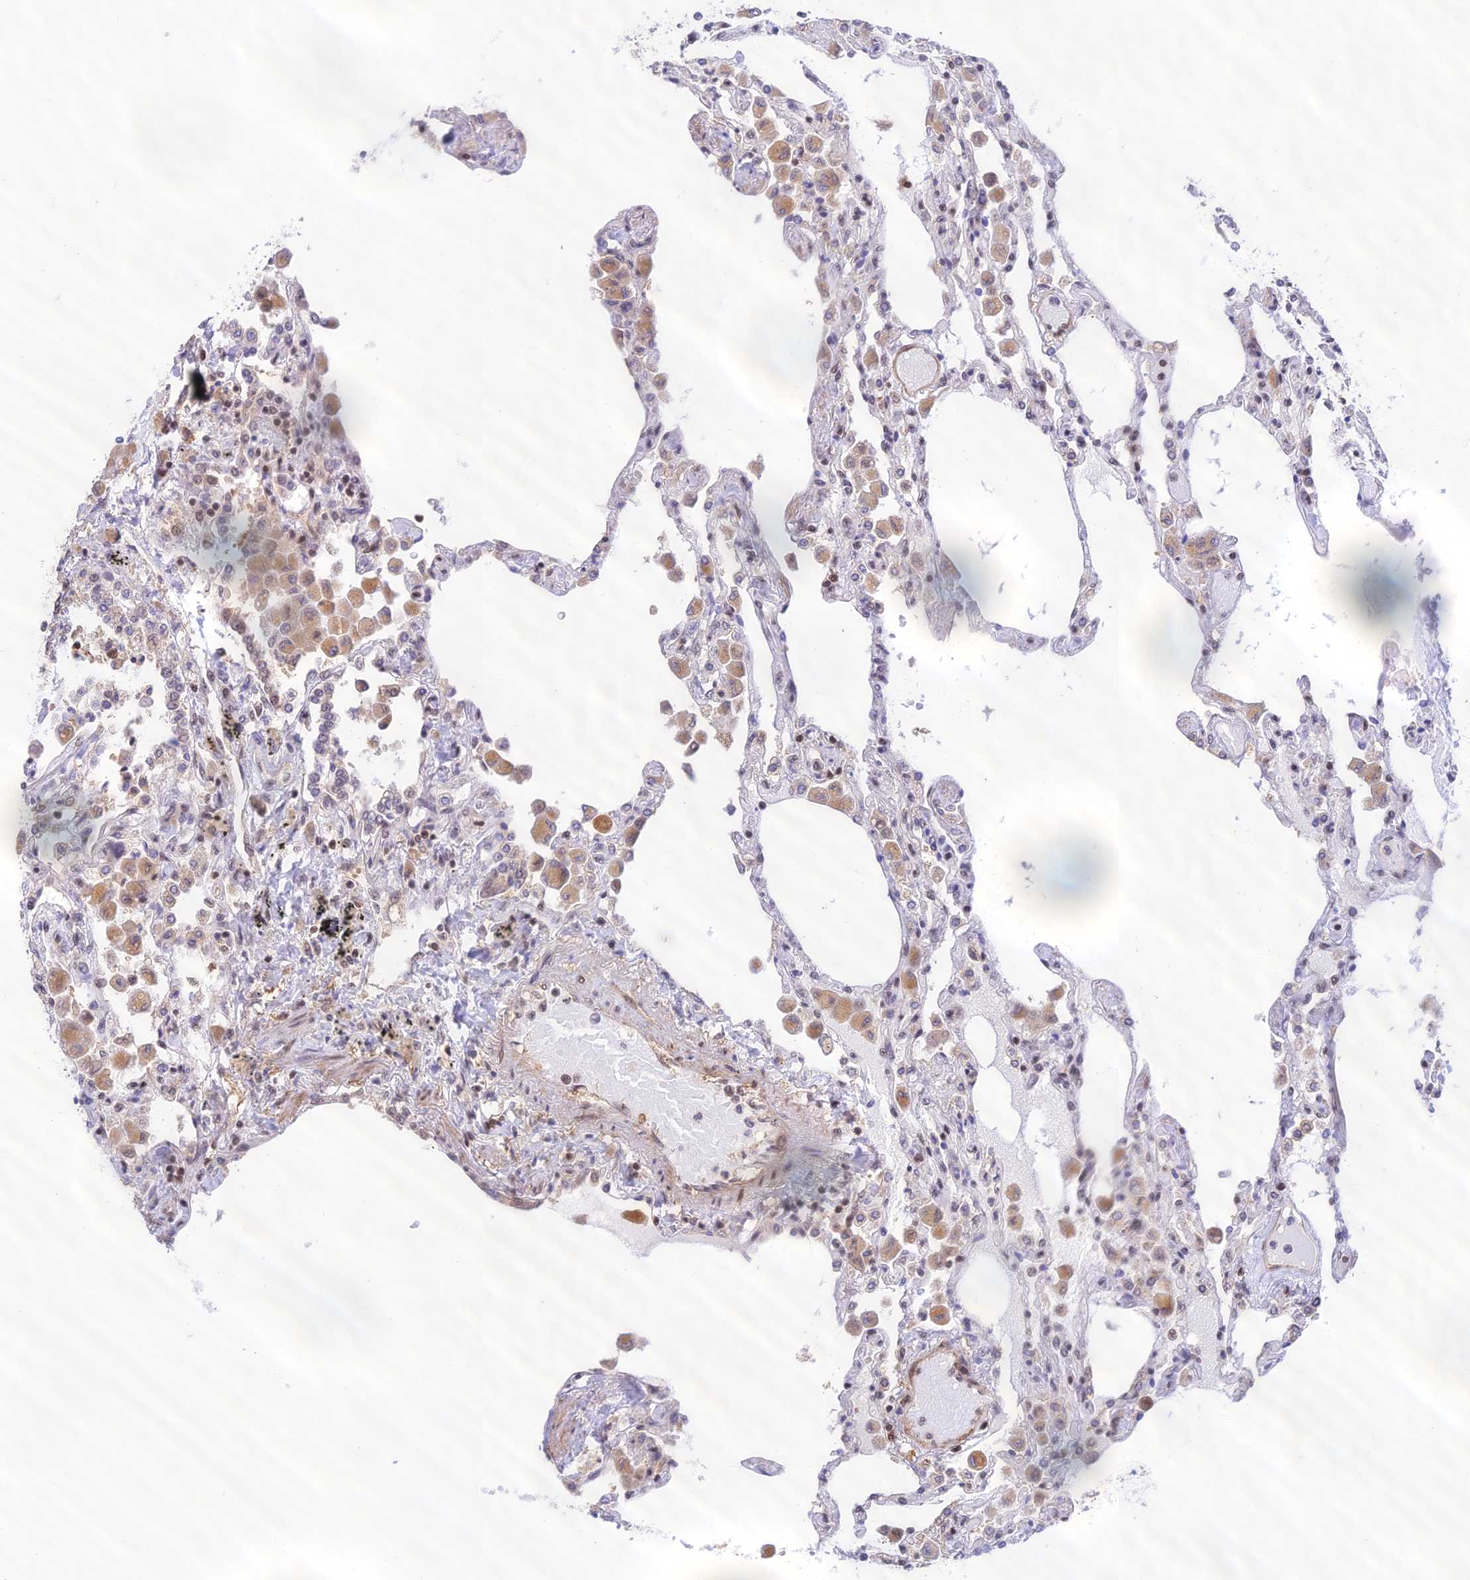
{"staining": {"intensity": "moderate", "quantity": ">75%", "location": "nuclear"}, "tissue": "lung", "cell_type": "Alveolar cells", "image_type": "normal", "snomed": [{"axis": "morphology", "description": "Normal tissue, NOS"}, {"axis": "topography", "description": "Bronchus"}, {"axis": "topography", "description": "Lung"}], "caption": "Moderate nuclear staining is appreciated in approximately >75% of alveolar cells in unremarkable lung.", "gene": "THAP11", "patient": {"sex": "female", "age": 49}}